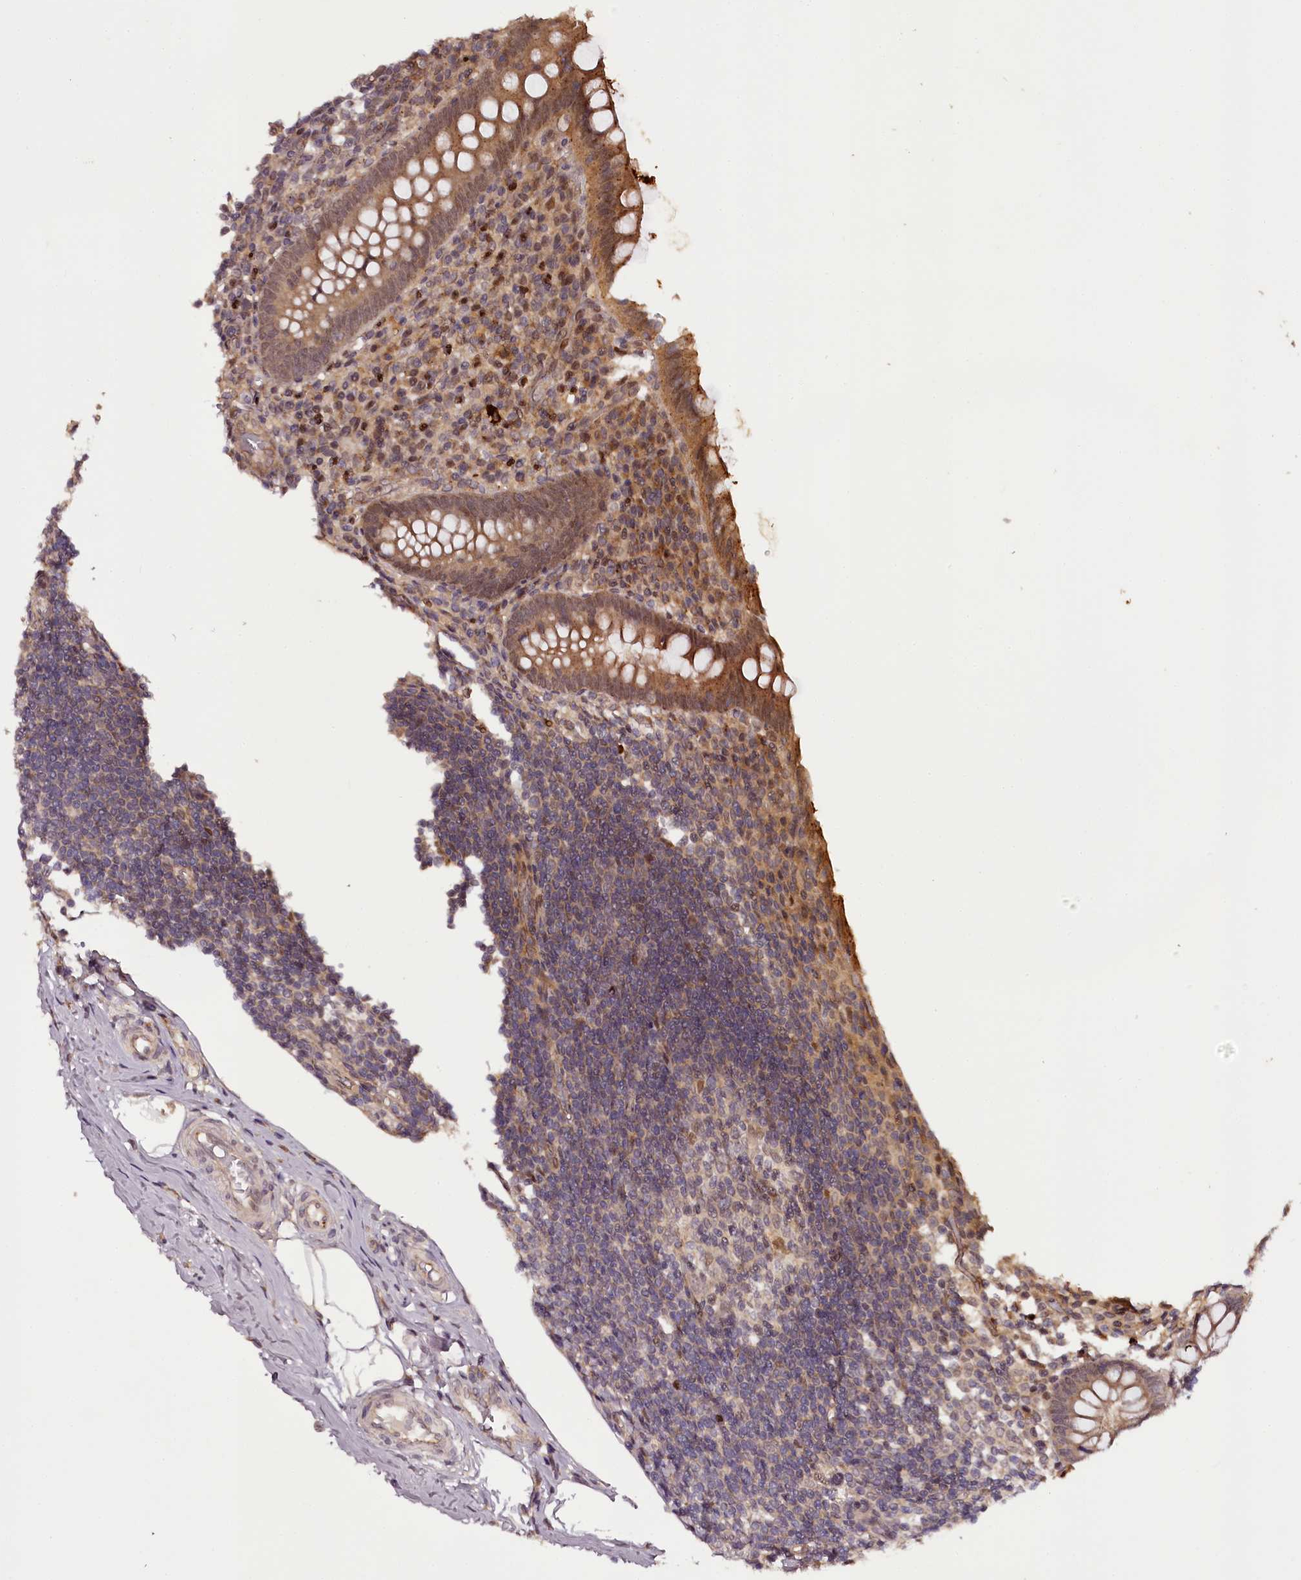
{"staining": {"intensity": "moderate", "quantity": "25%-75%", "location": "cytoplasmic/membranous"}, "tissue": "appendix", "cell_type": "Glandular cells", "image_type": "normal", "snomed": [{"axis": "morphology", "description": "Normal tissue, NOS"}, {"axis": "topography", "description": "Appendix"}], "caption": "Immunohistochemical staining of unremarkable human appendix displays moderate cytoplasmic/membranous protein expression in about 25%-75% of glandular cells.", "gene": "MAML3", "patient": {"sex": "female", "age": 17}}